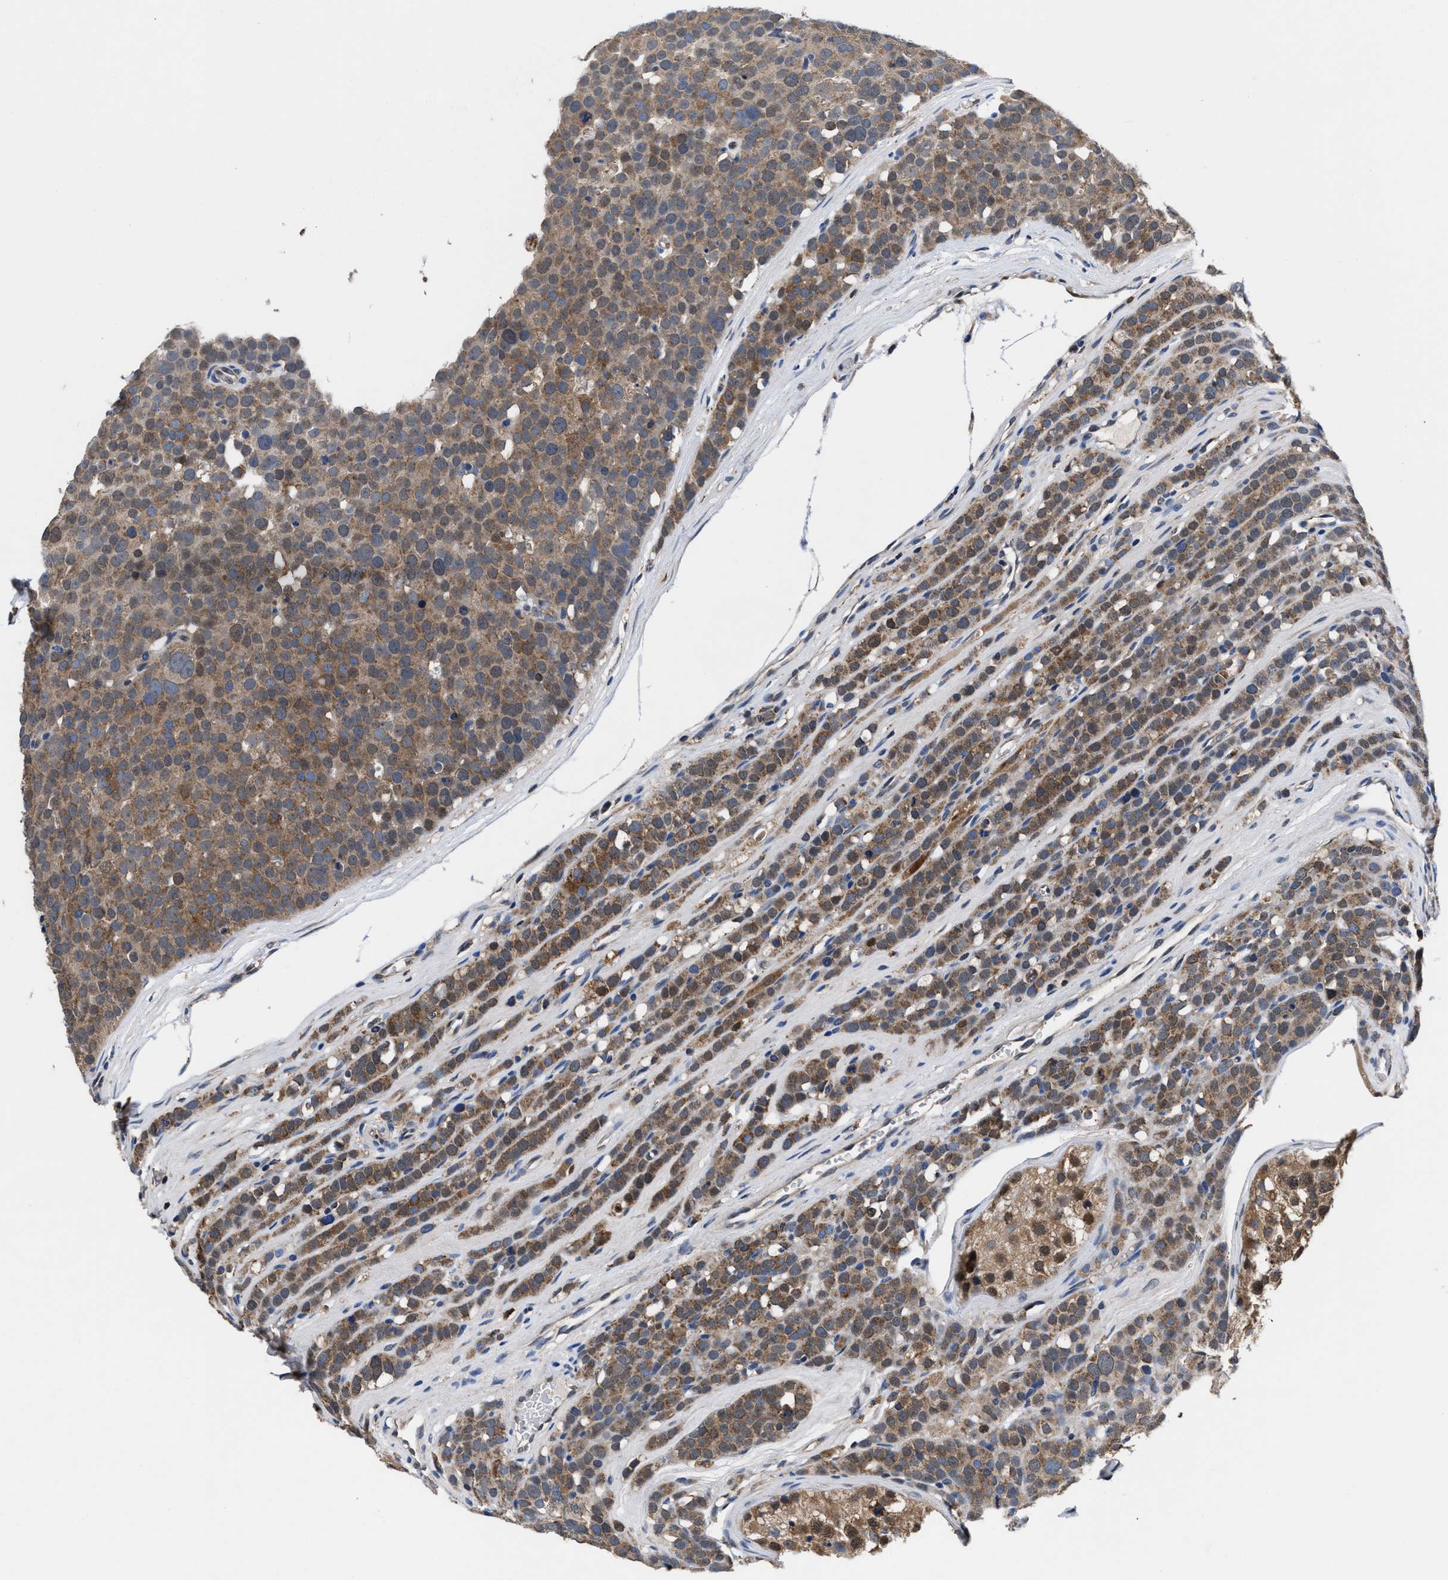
{"staining": {"intensity": "moderate", "quantity": ">75%", "location": "cytoplasmic/membranous"}, "tissue": "testis cancer", "cell_type": "Tumor cells", "image_type": "cancer", "snomed": [{"axis": "morphology", "description": "Seminoma, NOS"}, {"axis": "topography", "description": "Testis"}], "caption": "This image reveals immunohistochemistry (IHC) staining of human testis seminoma, with medium moderate cytoplasmic/membranous expression in approximately >75% of tumor cells.", "gene": "ACLY", "patient": {"sex": "male", "age": 71}}